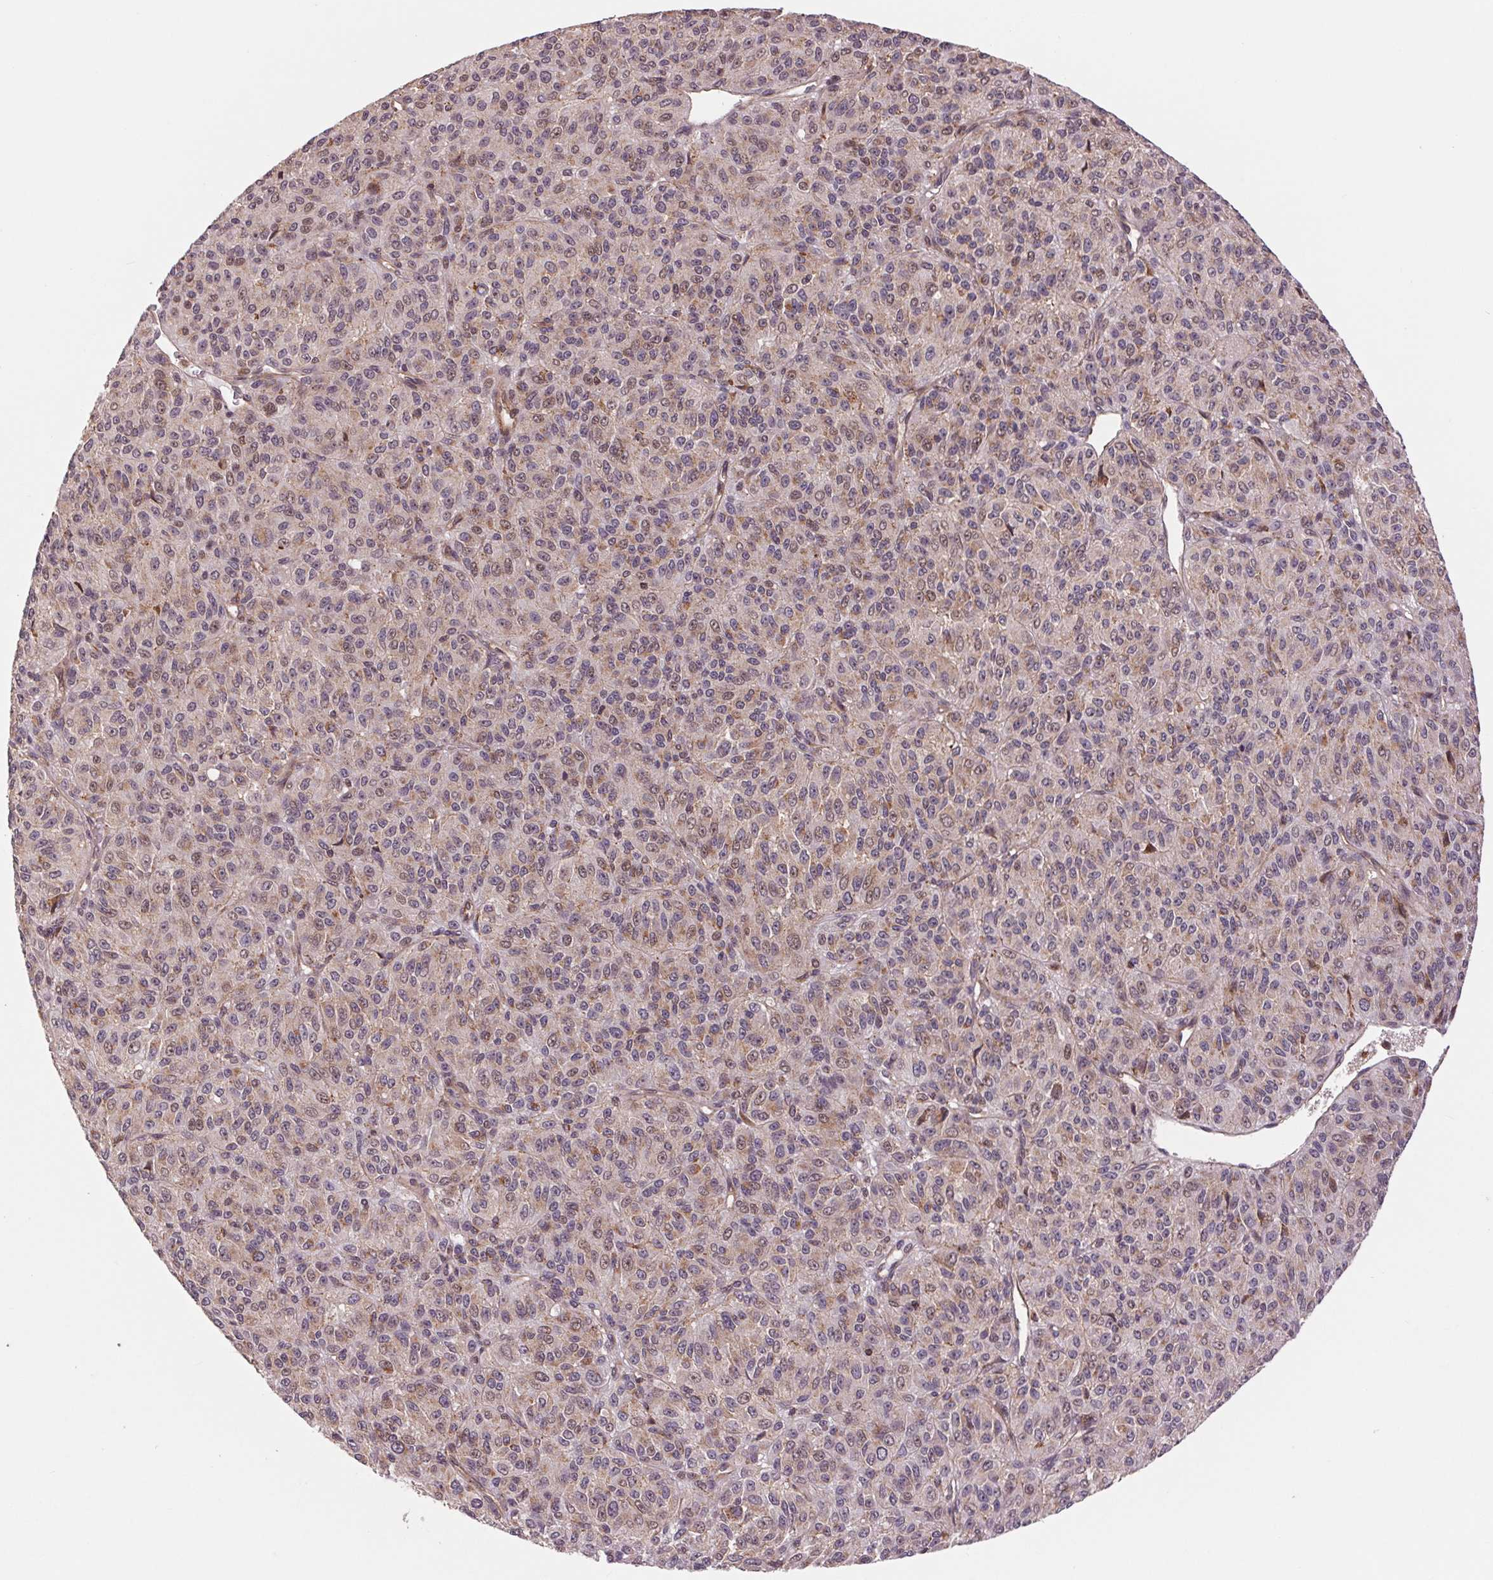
{"staining": {"intensity": "weak", "quantity": "<25%", "location": "cytoplasmic/membranous"}, "tissue": "melanoma", "cell_type": "Tumor cells", "image_type": "cancer", "snomed": [{"axis": "morphology", "description": "Malignant melanoma, Metastatic site"}, {"axis": "topography", "description": "Brain"}], "caption": "An IHC image of melanoma is shown. There is no staining in tumor cells of melanoma.", "gene": "CHMP4B", "patient": {"sex": "female", "age": 56}}